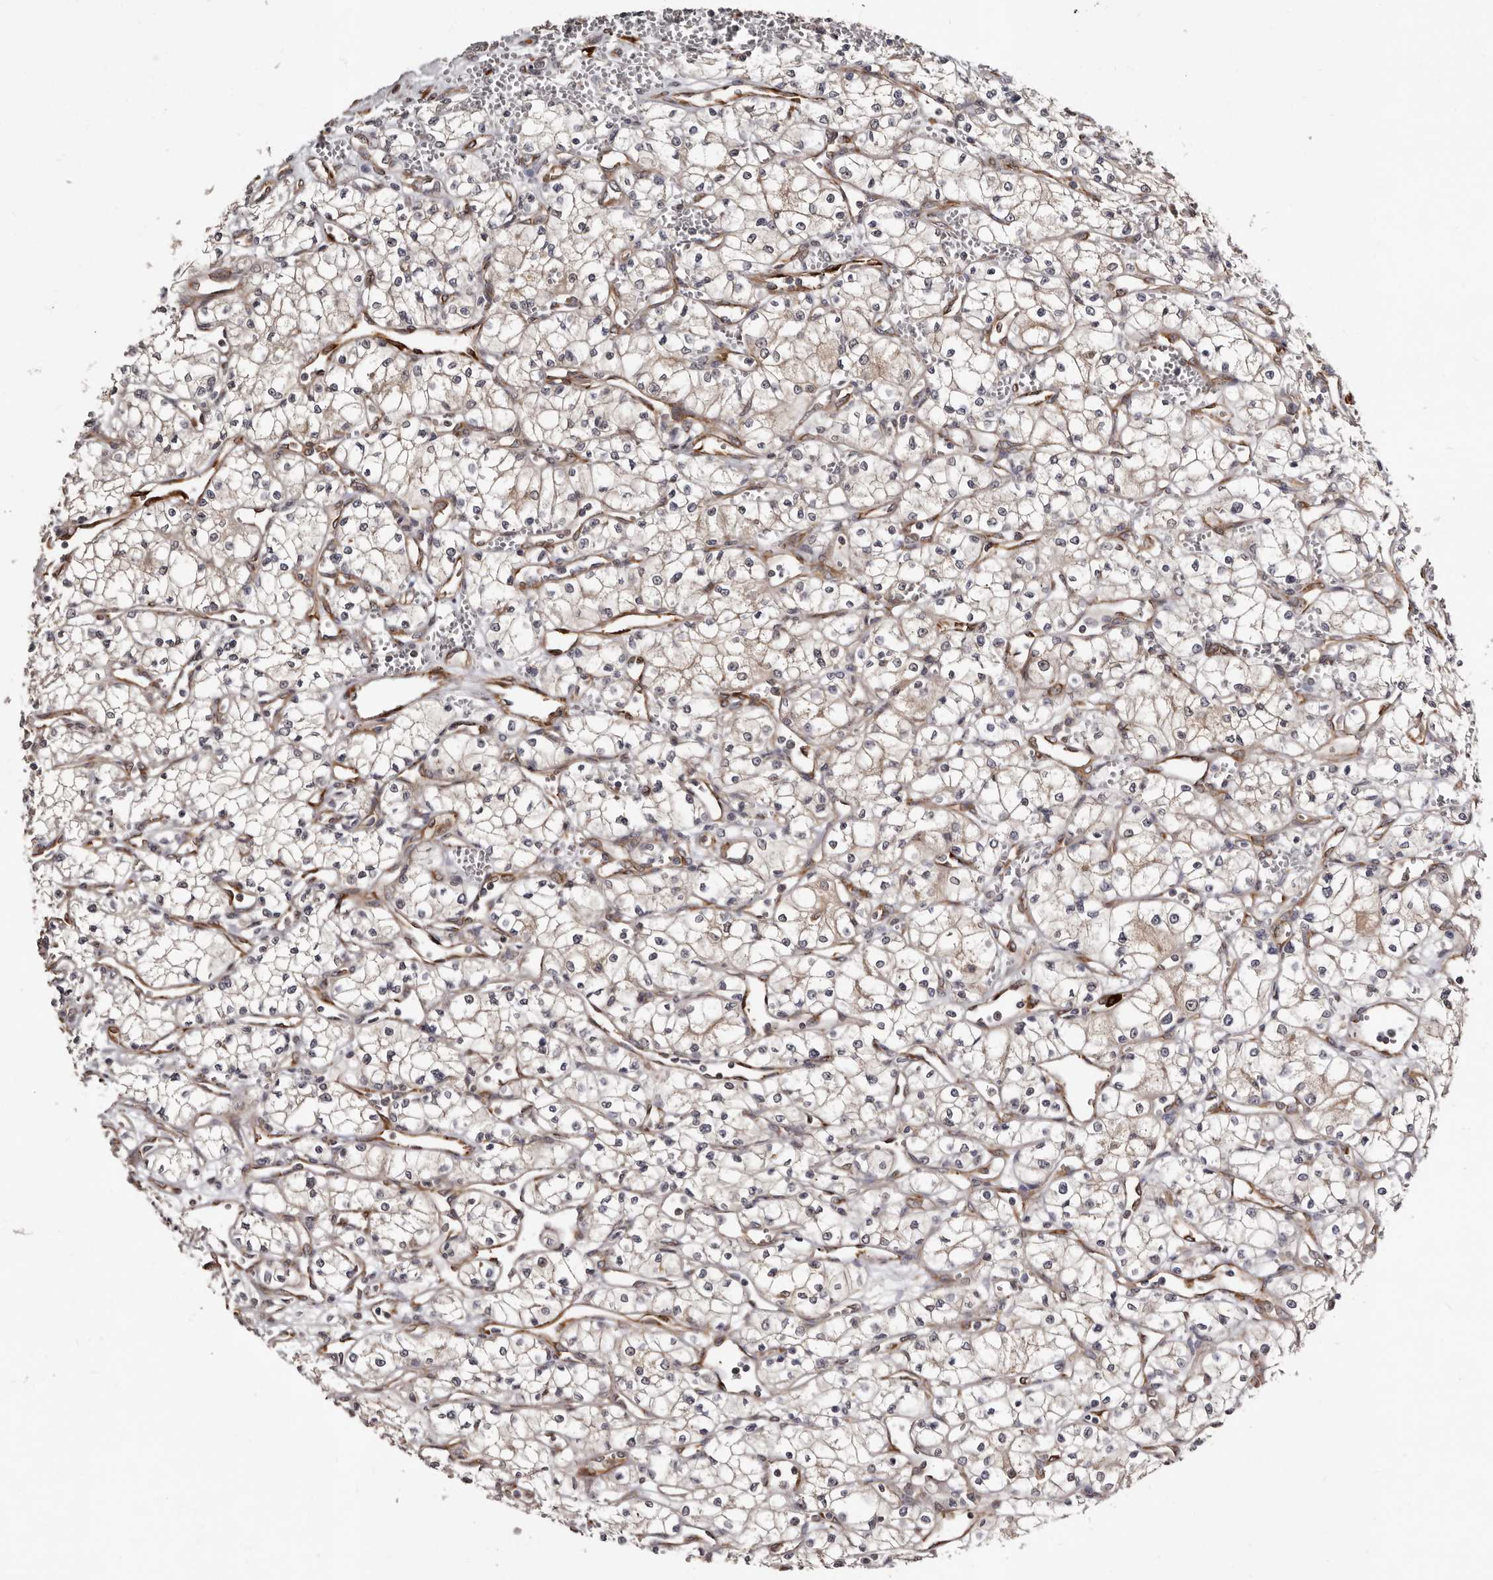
{"staining": {"intensity": "negative", "quantity": "none", "location": "none"}, "tissue": "renal cancer", "cell_type": "Tumor cells", "image_type": "cancer", "snomed": [{"axis": "morphology", "description": "Adenocarcinoma, NOS"}, {"axis": "topography", "description": "Kidney"}], "caption": "High power microscopy image of an immunohistochemistry image of renal adenocarcinoma, revealing no significant staining in tumor cells. (Immunohistochemistry, brightfield microscopy, high magnification).", "gene": "TBC1D22B", "patient": {"sex": "male", "age": 59}}